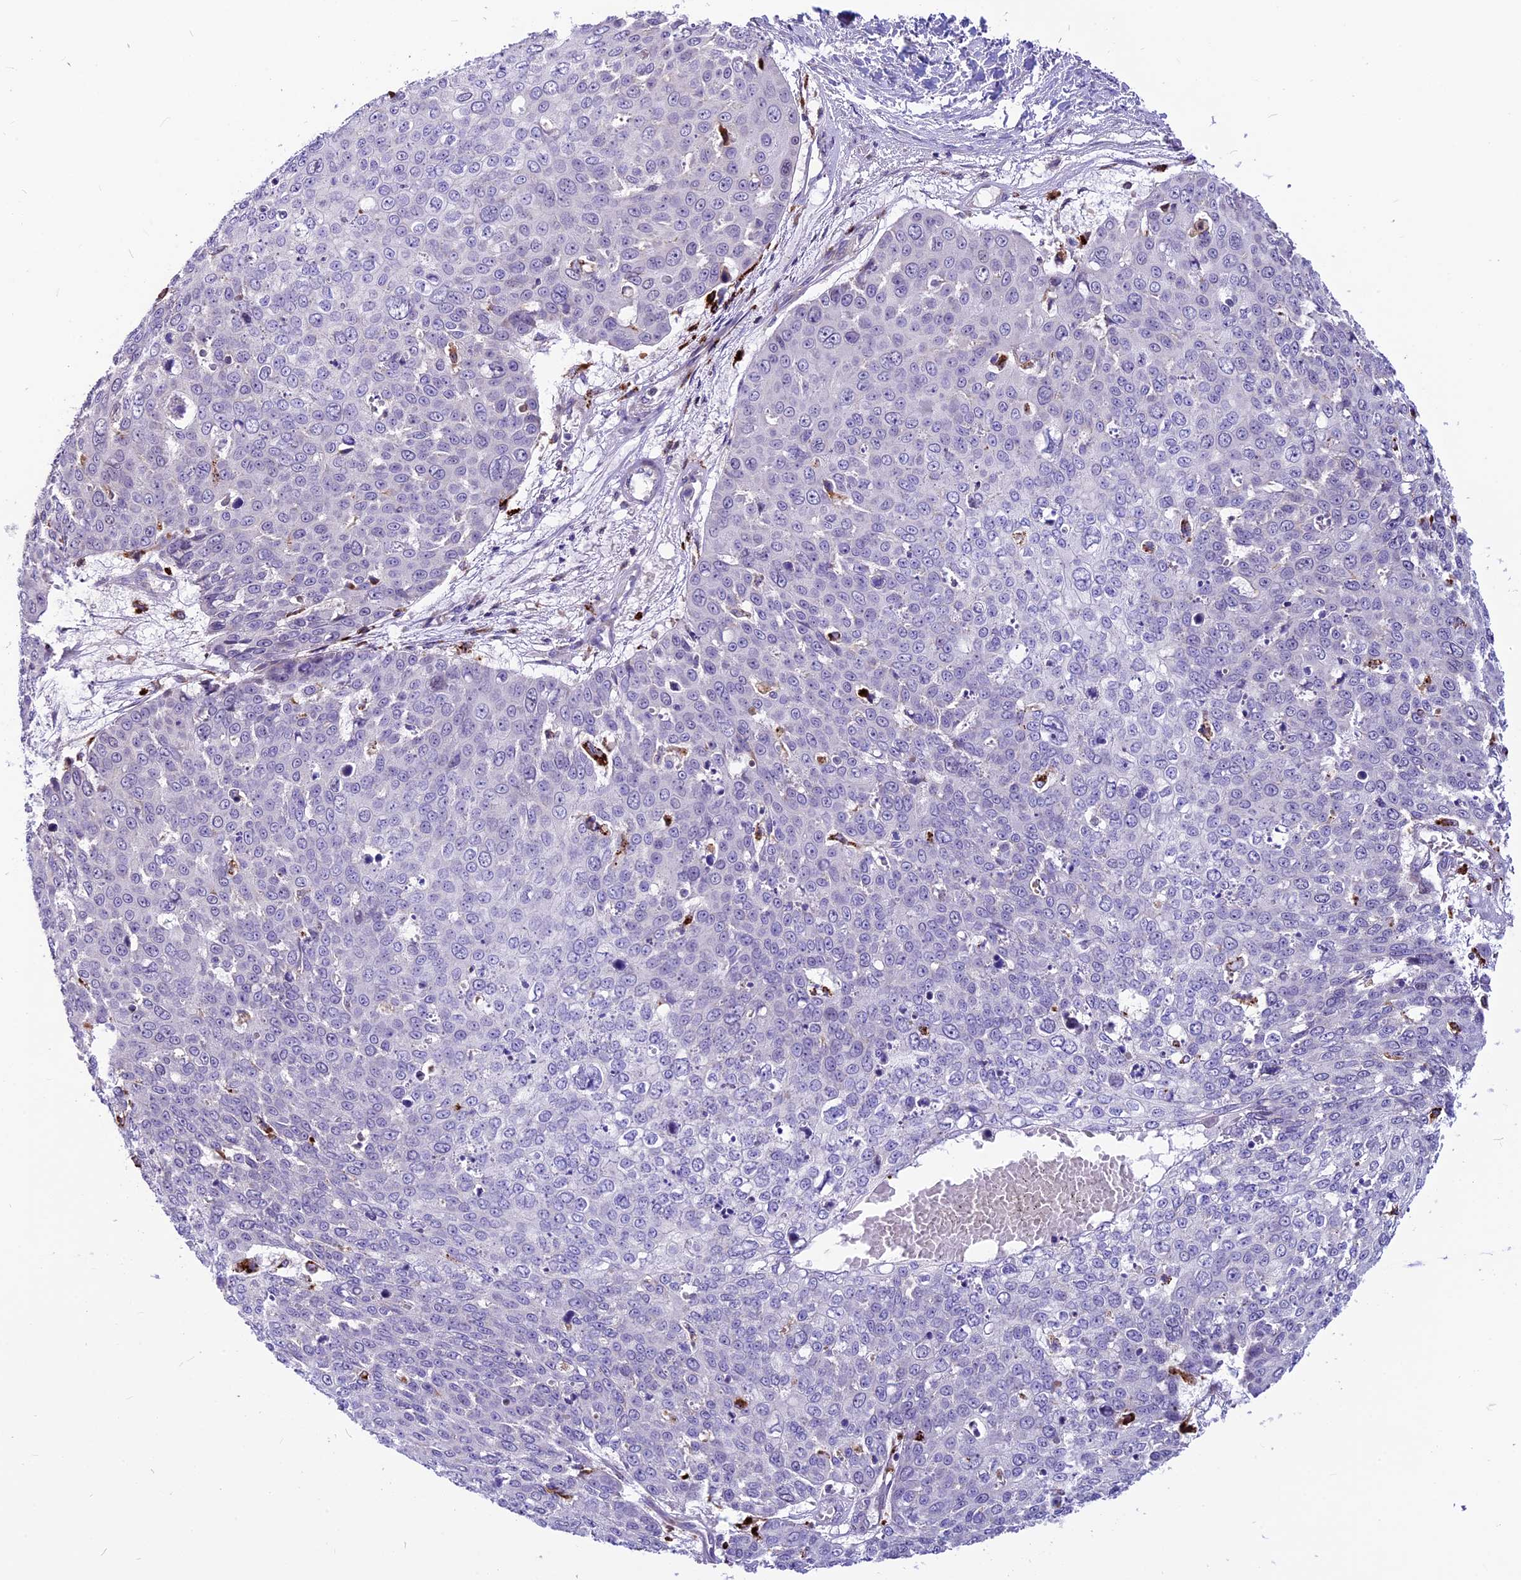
{"staining": {"intensity": "negative", "quantity": "none", "location": "none"}, "tissue": "skin cancer", "cell_type": "Tumor cells", "image_type": "cancer", "snomed": [{"axis": "morphology", "description": "Squamous cell carcinoma, NOS"}, {"axis": "topography", "description": "Skin"}], "caption": "Immunohistochemical staining of skin cancer shows no significant expression in tumor cells.", "gene": "THRSP", "patient": {"sex": "male", "age": 71}}